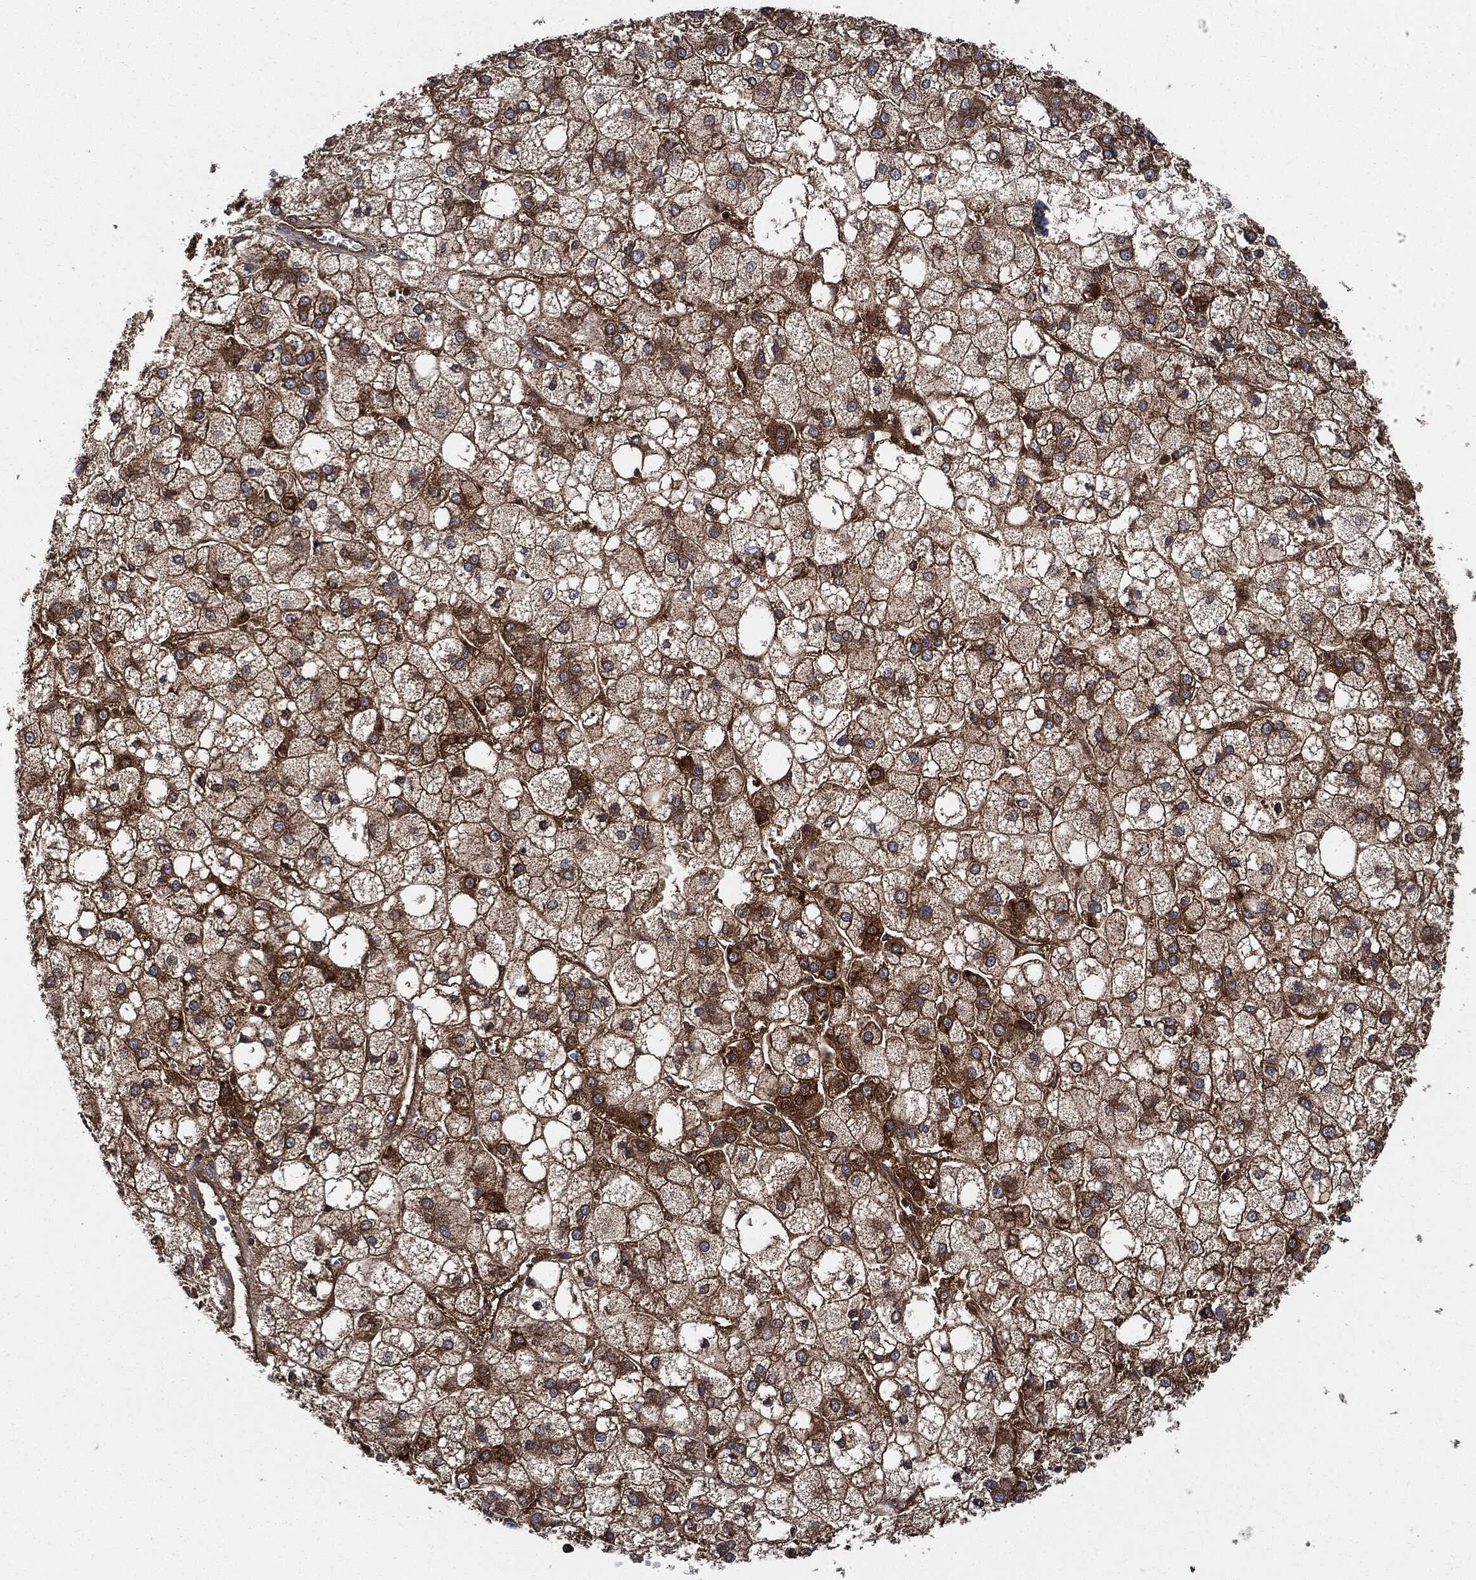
{"staining": {"intensity": "strong", "quantity": ">75%", "location": "cytoplasmic/membranous"}, "tissue": "liver cancer", "cell_type": "Tumor cells", "image_type": "cancer", "snomed": [{"axis": "morphology", "description": "Carcinoma, Hepatocellular, NOS"}, {"axis": "topography", "description": "Liver"}], "caption": "Protein expression analysis of liver hepatocellular carcinoma shows strong cytoplasmic/membranous staining in about >75% of tumor cells.", "gene": "XPNPEP1", "patient": {"sex": "male", "age": 73}}